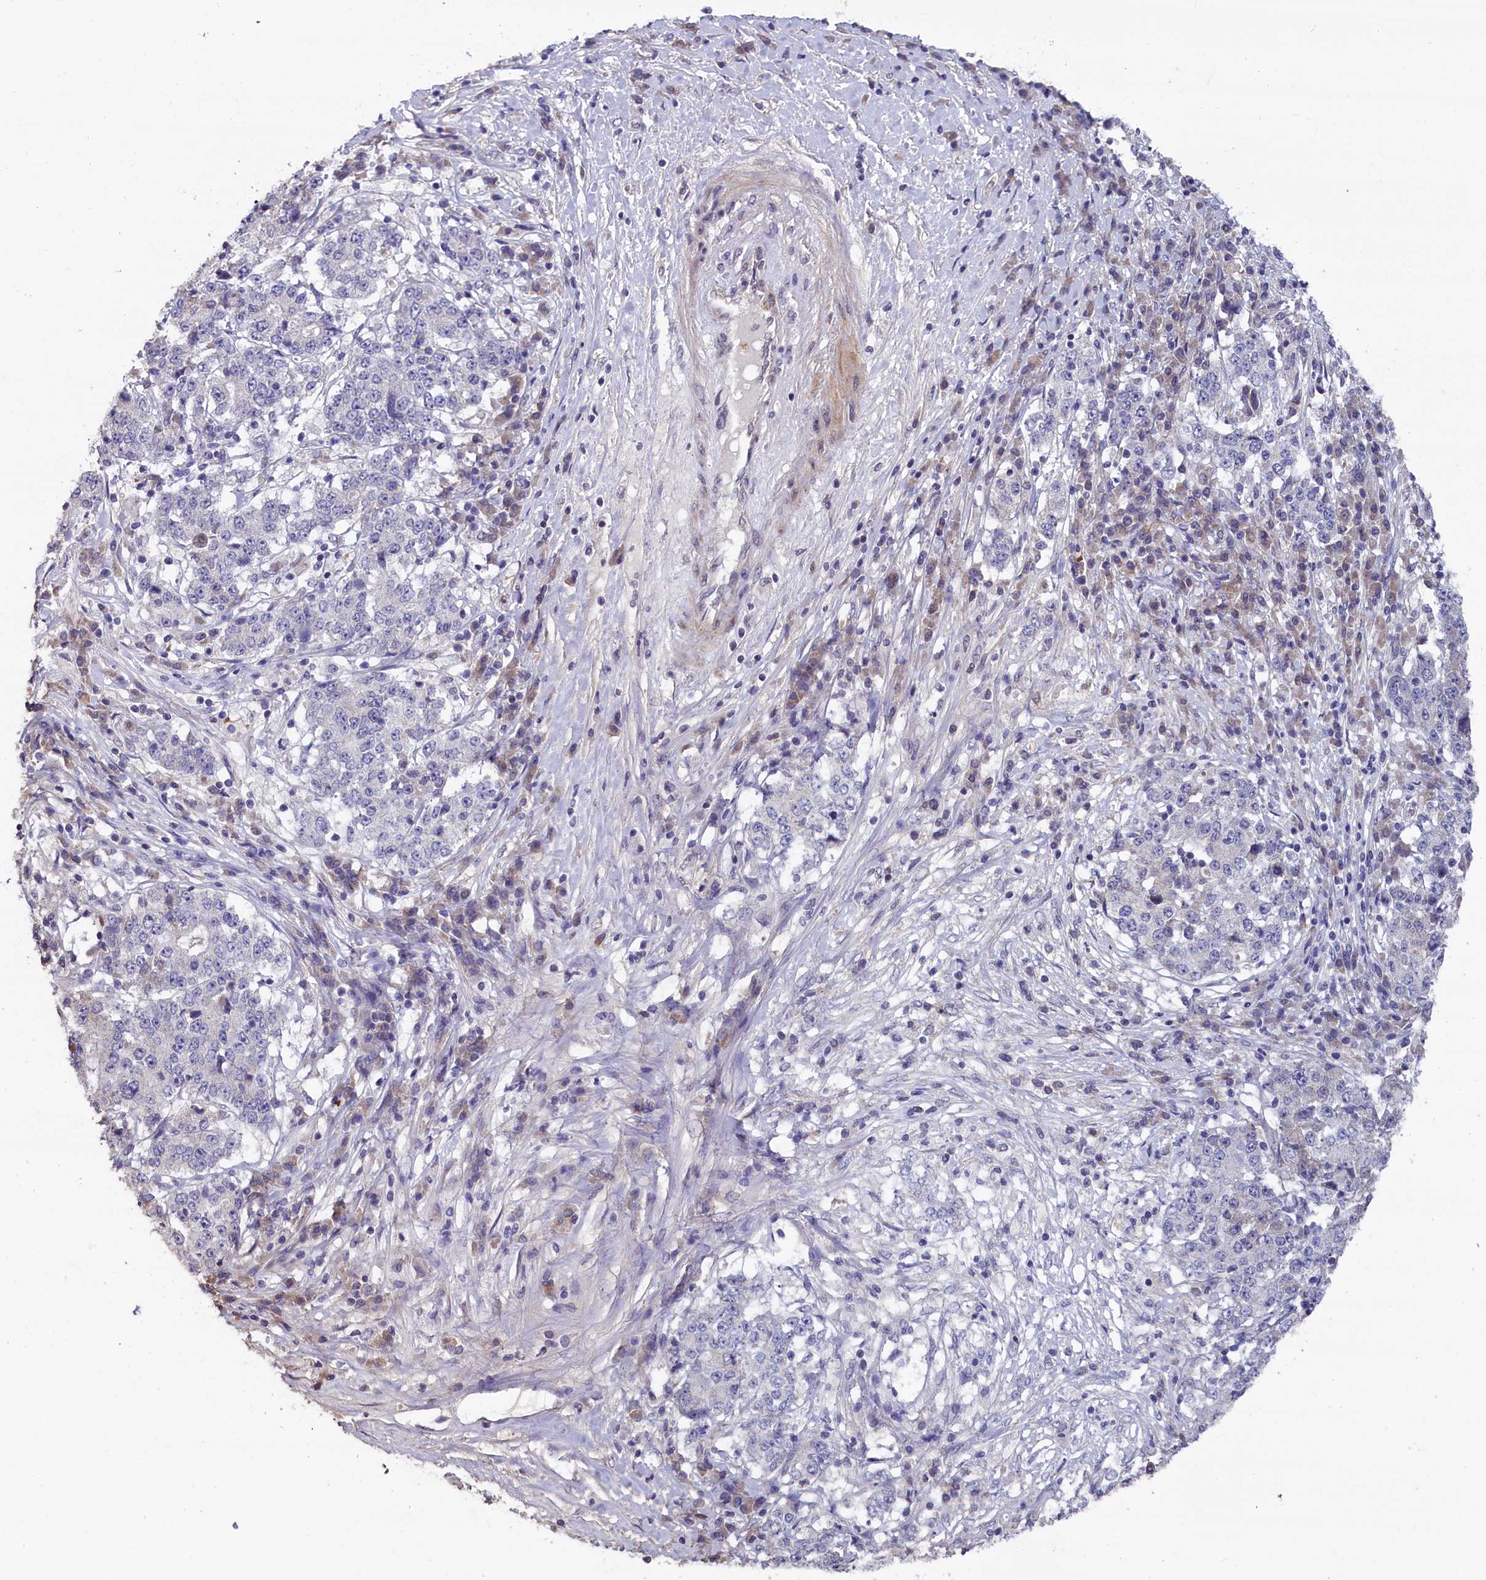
{"staining": {"intensity": "negative", "quantity": "none", "location": "none"}, "tissue": "stomach cancer", "cell_type": "Tumor cells", "image_type": "cancer", "snomed": [{"axis": "morphology", "description": "Adenocarcinoma, NOS"}, {"axis": "topography", "description": "Stomach"}], "caption": "An image of human adenocarcinoma (stomach) is negative for staining in tumor cells.", "gene": "SLC39A6", "patient": {"sex": "male", "age": 59}}